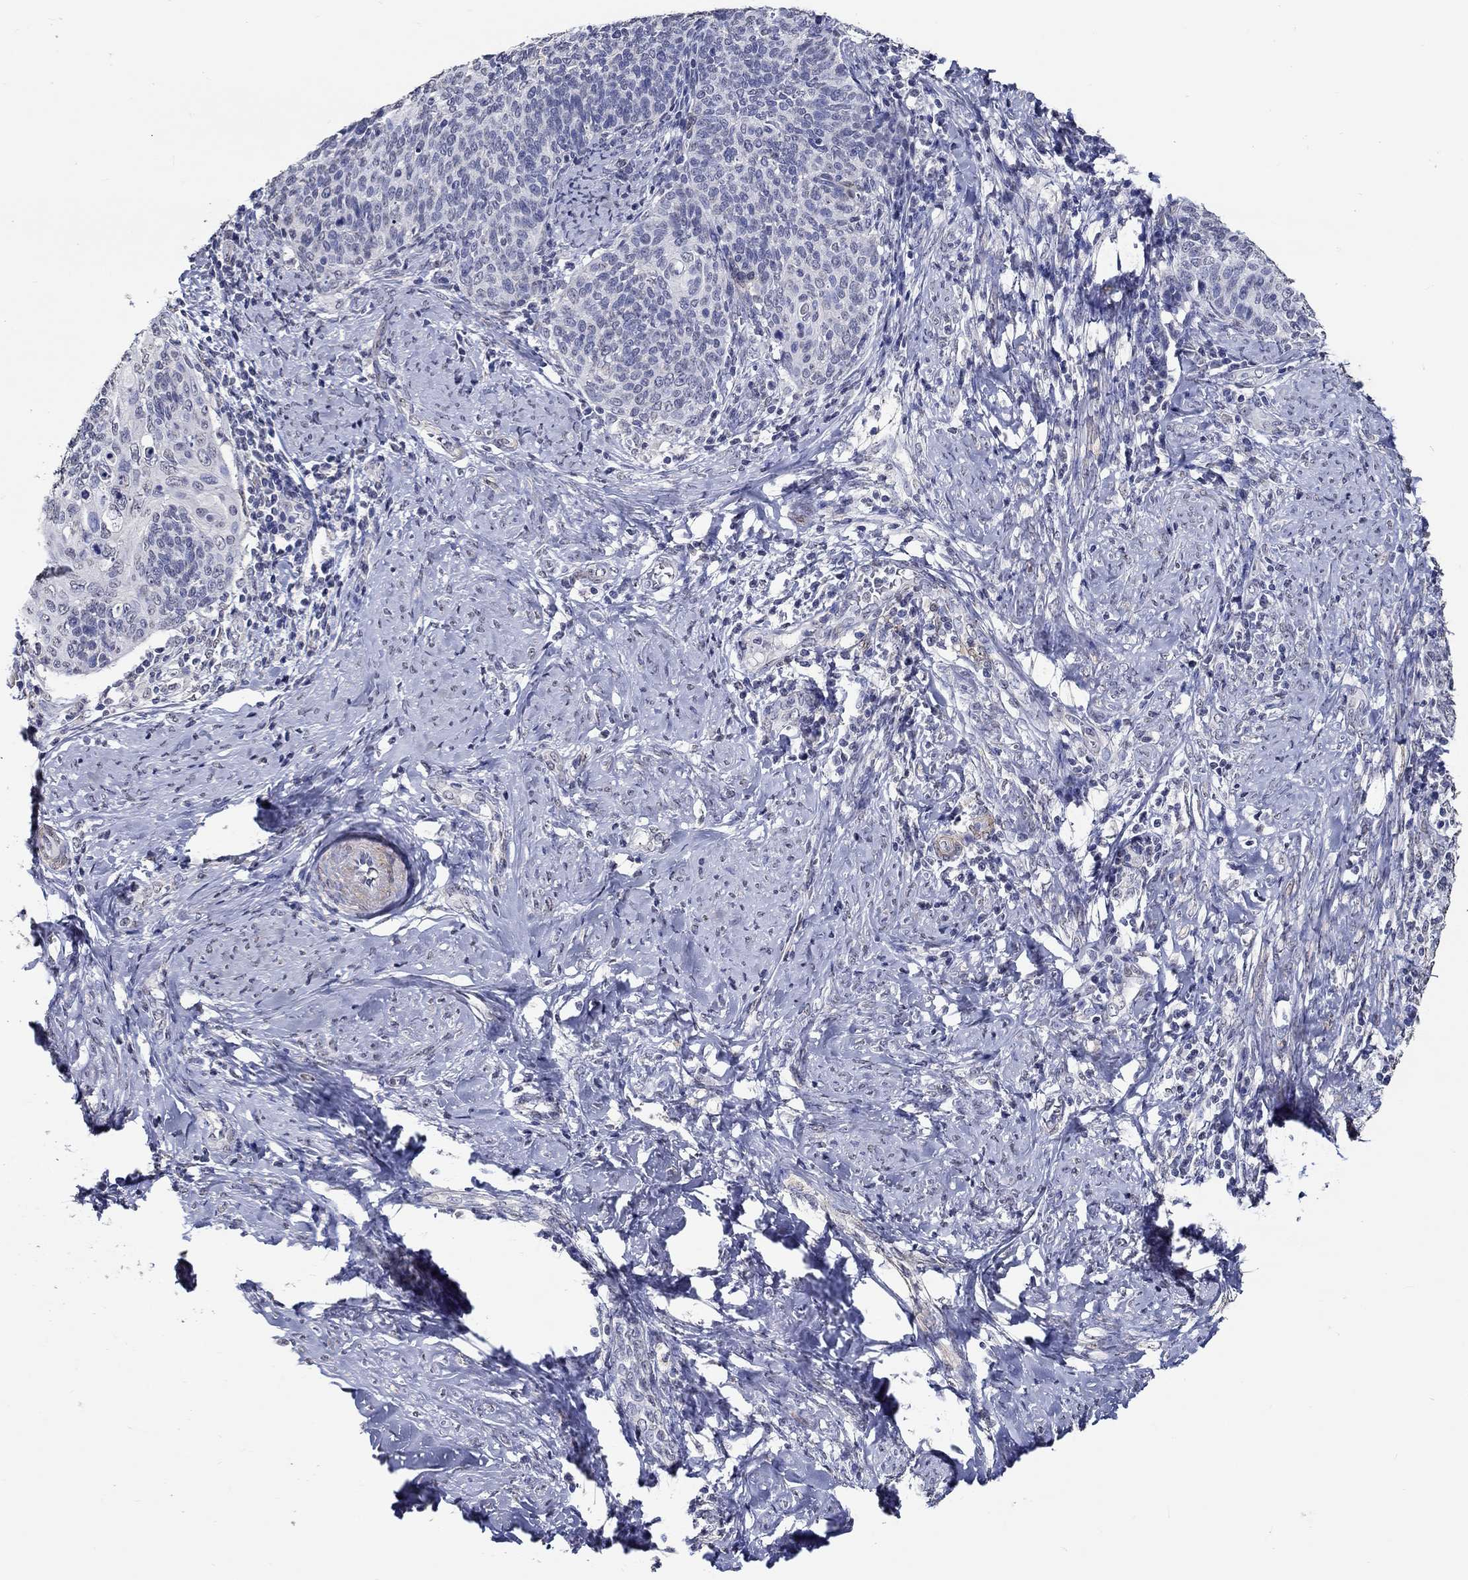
{"staining": {"intensity": "negative", "quantity": "none", "location": "none"}, "tissue": "cervical cancer", "cell_type": "Tumor cells", "image_type": "cancer", "snomed": [{"axis": "morphology", "description": "Normal tissue, NOS"}, {"axis": "morphology", "description": "Squamous cell carcinoma, NOS"}, {"axis": "topography", "description": "Cervix"}], "caption": "DAB immunohistochemical staining of cervical squamous cell carcinoma displays no significant expression in tumor cells. (Immunohistochemistry, brightfield microscopy, high magnification).", "gene": "PDE1B", "patient": {"sex": "female", "age": 39}}